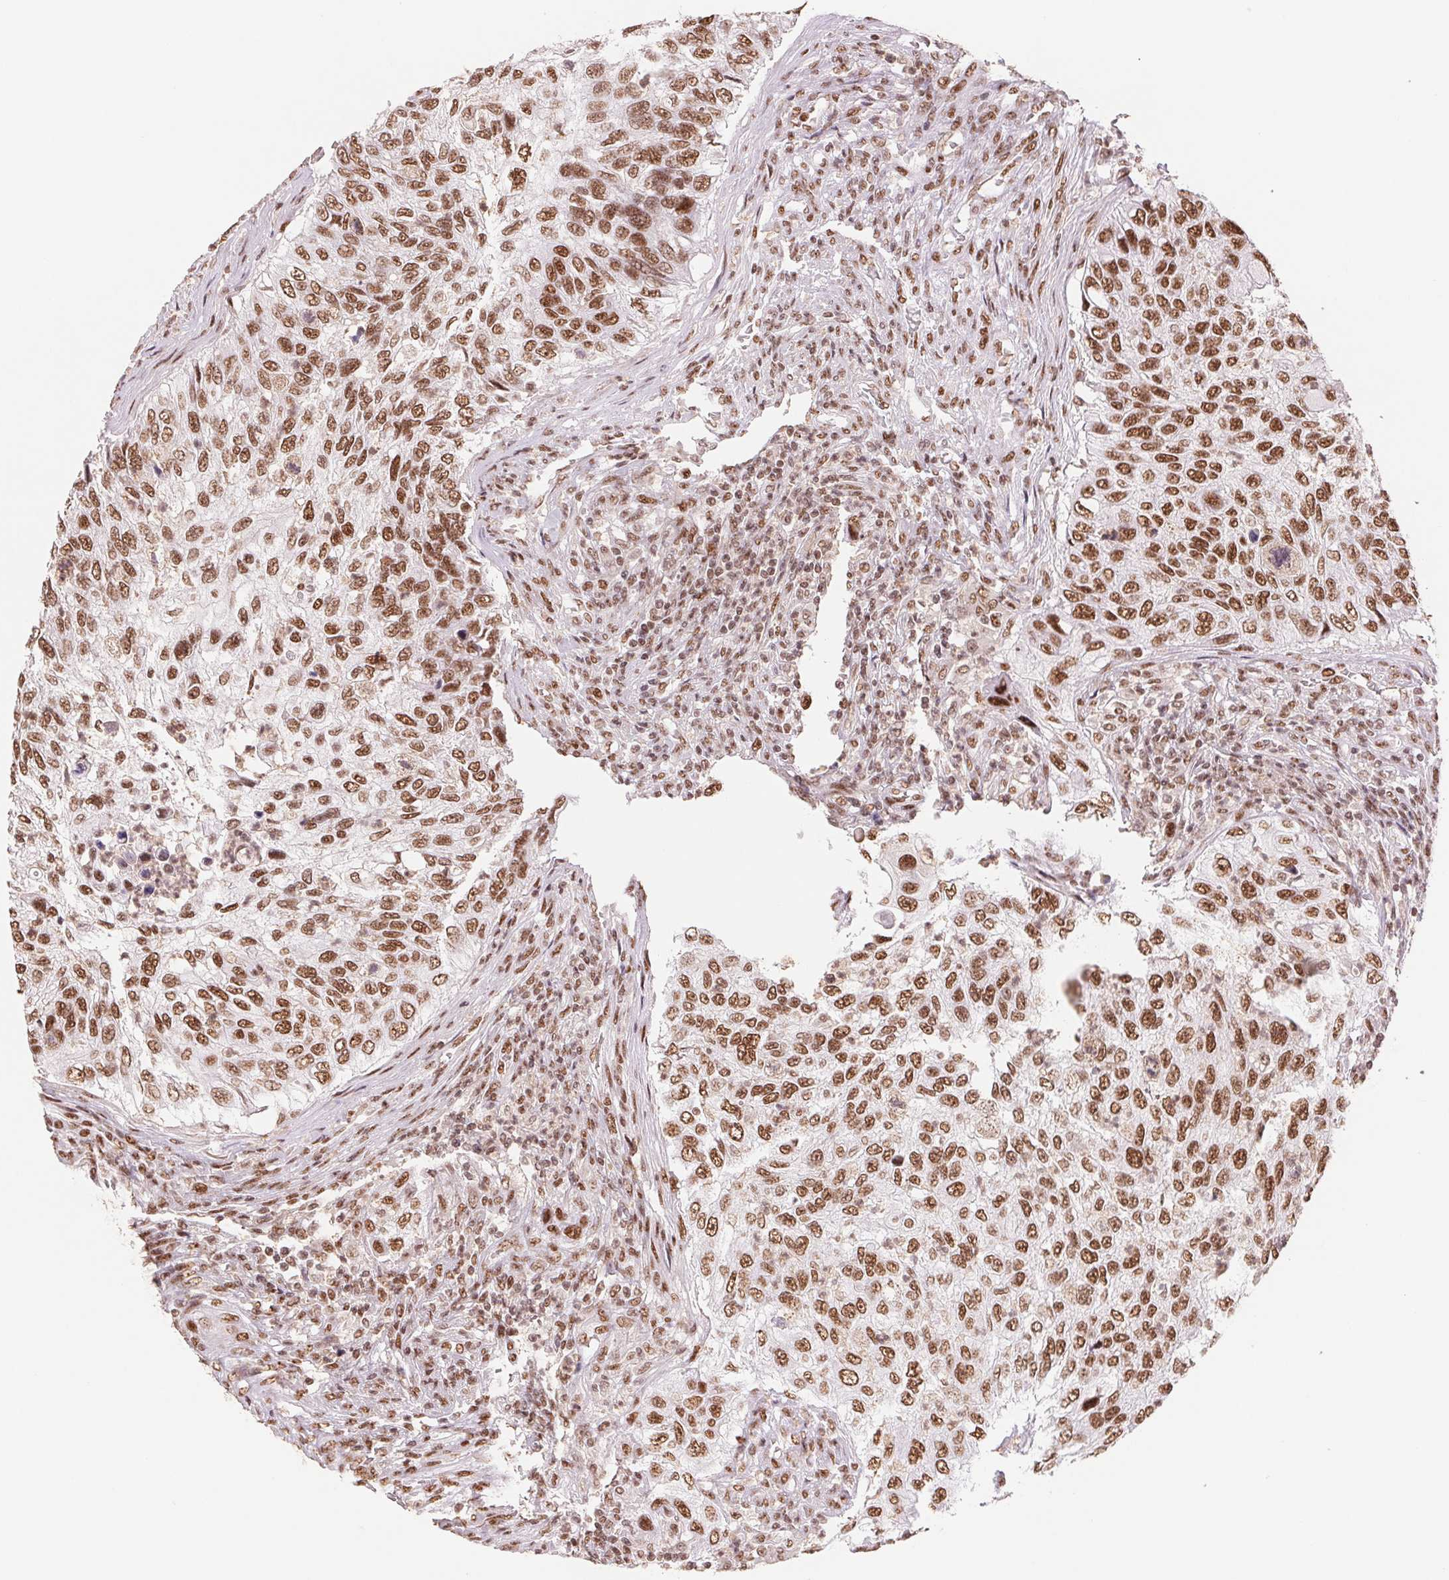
{"staining": {"intensity": "strong", "quantity": ">75%", "location": "nuclear"}, "tissue": "urothelial cancer", "cell_type": "Tumor cells", "image_type": "cancer", "snomed": [{"axis": "morphology", "description": "Urothelial carcinoma, High grade"}, {"axis": "topography", "description": "Urinary bladder"}], "caption": "High-grade urothelial carcinoma was stained to show a protein in brown. There is high levels of strong nuclear staining in about >75% of tumor cells.", "gene": "SREK1", "patient": {"sex": "female", "age": 60}}